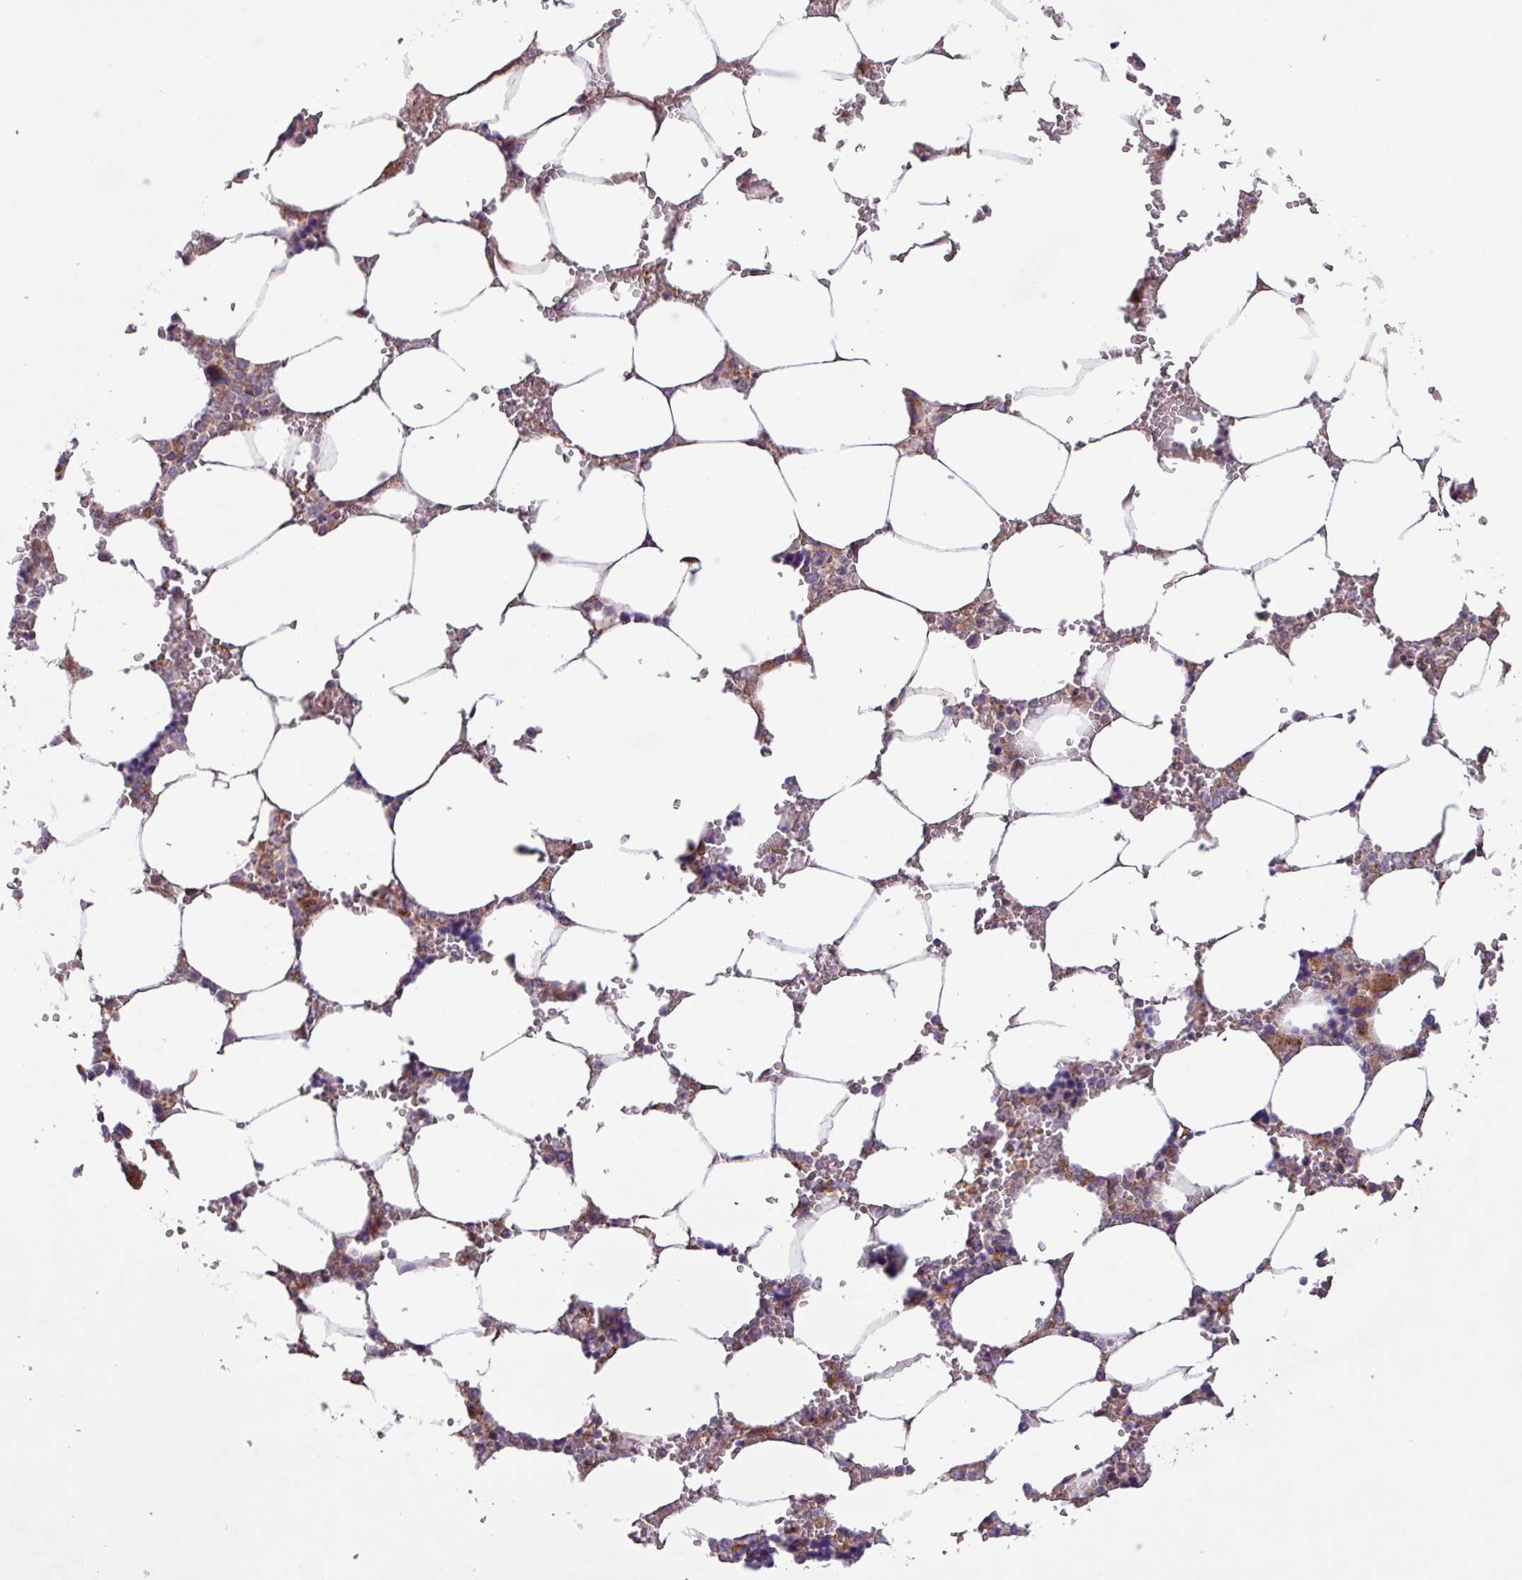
{"staining": {"intensity": "moderate", "quantity": "<25%", "location": "cytoplasmic/membranous"}, "tissue": "bone marrow", "cell_type": "Hematopoietic cells", "image_type": "normal", "snomed": [{"axis": "morphology", "description": "Normal tissue, NOS"}, {"axis": "topography", "description": "Bone marrow"}], "caption": "A high-resolution image shows immunohistochemistry staining of benign bone marrow, which exhibits moderate cytoplasmic/membranous staining in about <25% of hematopoietic cells.", "gene": "PTPRQ", "patient": {"sex": "male", "age": 64}}